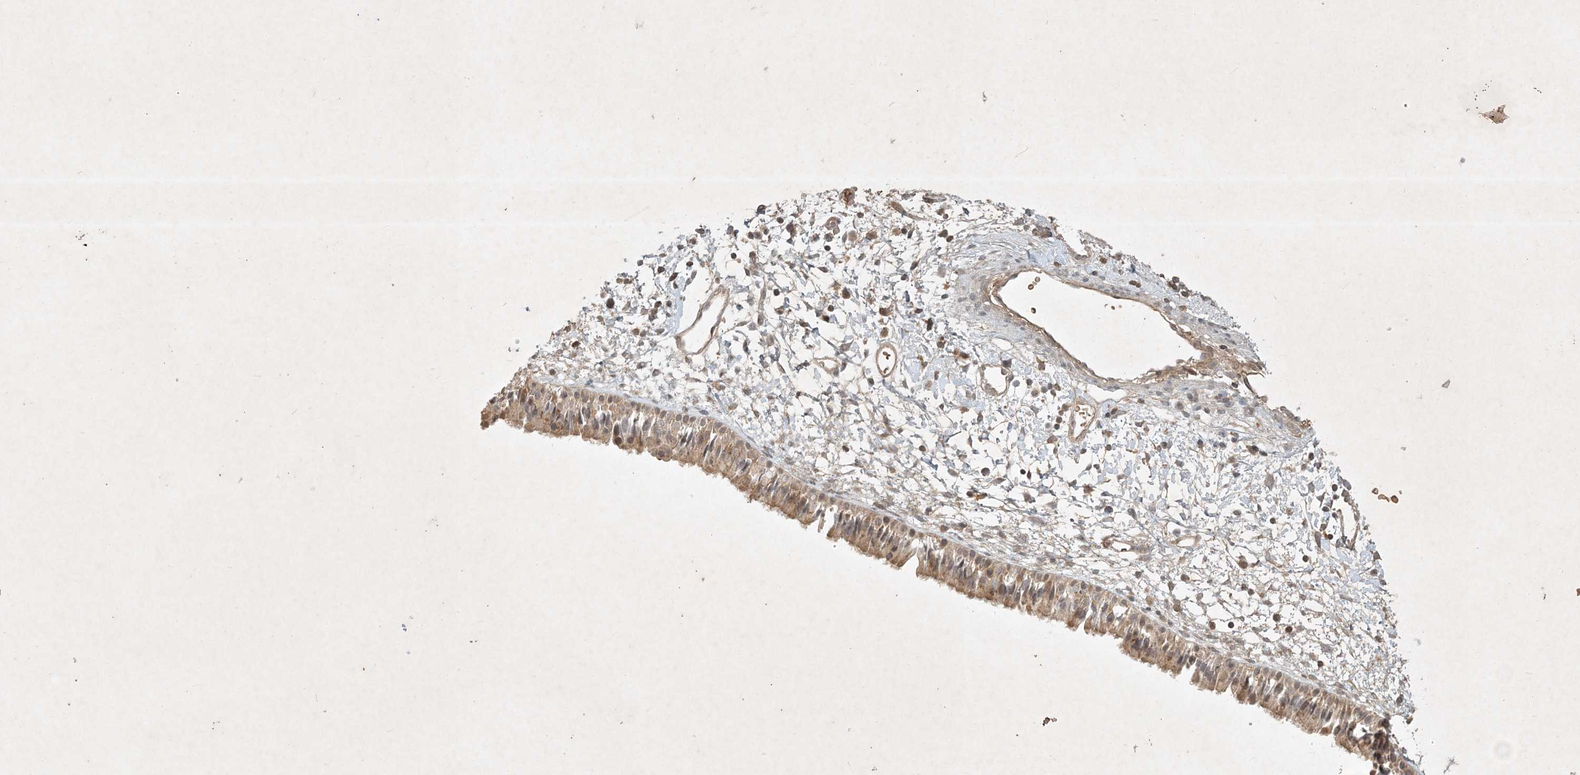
{"staining": {"intensity": "weak", "quantity": ">75%", "location": "cytoplasmic/membranous"}, "tissue": "nasopharynx", "cell_type": "Respiratory epithelial cells", "image_type": "normal", "snomed": [{"axis": "morphology", "description": "Normal tissue, NOS"}, {"axis": "topography", "description": "Nasopharynx"}], "caption": "DAB immunohistochemical staining of benign human nasopharynx demonstrates weak cytoplasmic/membranous protein staining in approximately >75% of respiratory epithelial cells. The staining was performed using DAB (3,3'-diaminobenzidine) to visualize the protein expression in brown, while the nuclei were stained in blue with hematoxylin (Magnification: 20x).", "gene": "TNFAIP6", "patient": {"sex": "male", "age": 22}}